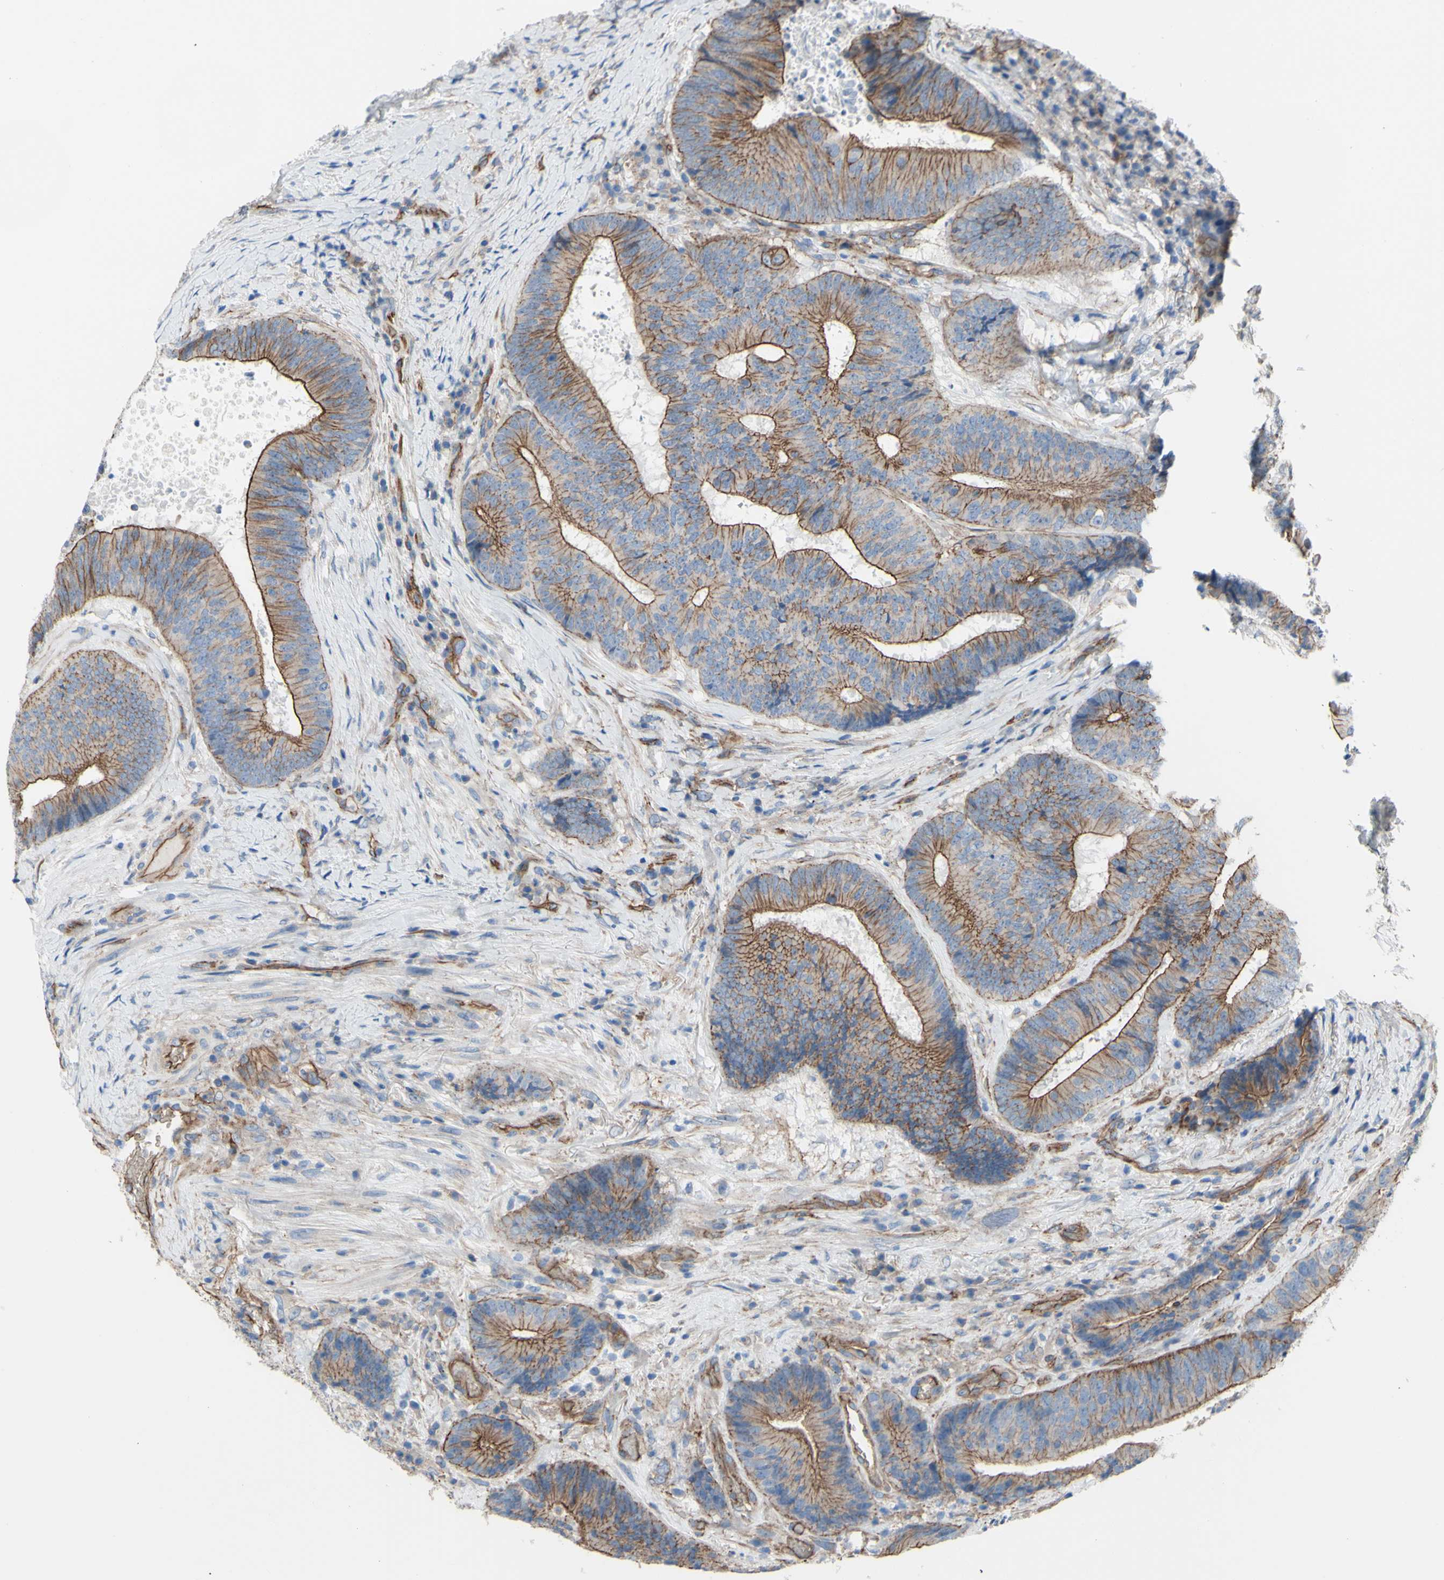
{"staining": {"intensity": "moderate", "quantity": ">75%", "location": "cytoplasmic/membranous"}, "tissue": "colorectal cancer", "cell_type": "Tumor cells", "image_type": "cancer", "snomed": [{"axis": "morphology", "description": "Adenocarcinoma, NOS"}, {"axis": "topography", "description": "Rectum"}], "caption": "There is medium levels of moderate cytoplasmic/membranous expression in tumor cells of adenocarcinoma (colorectal), as demonstrated by immunohistochemical staining (brown color).", "gene": "TPBG", "patient": {"sex": "male", "age": 72}}